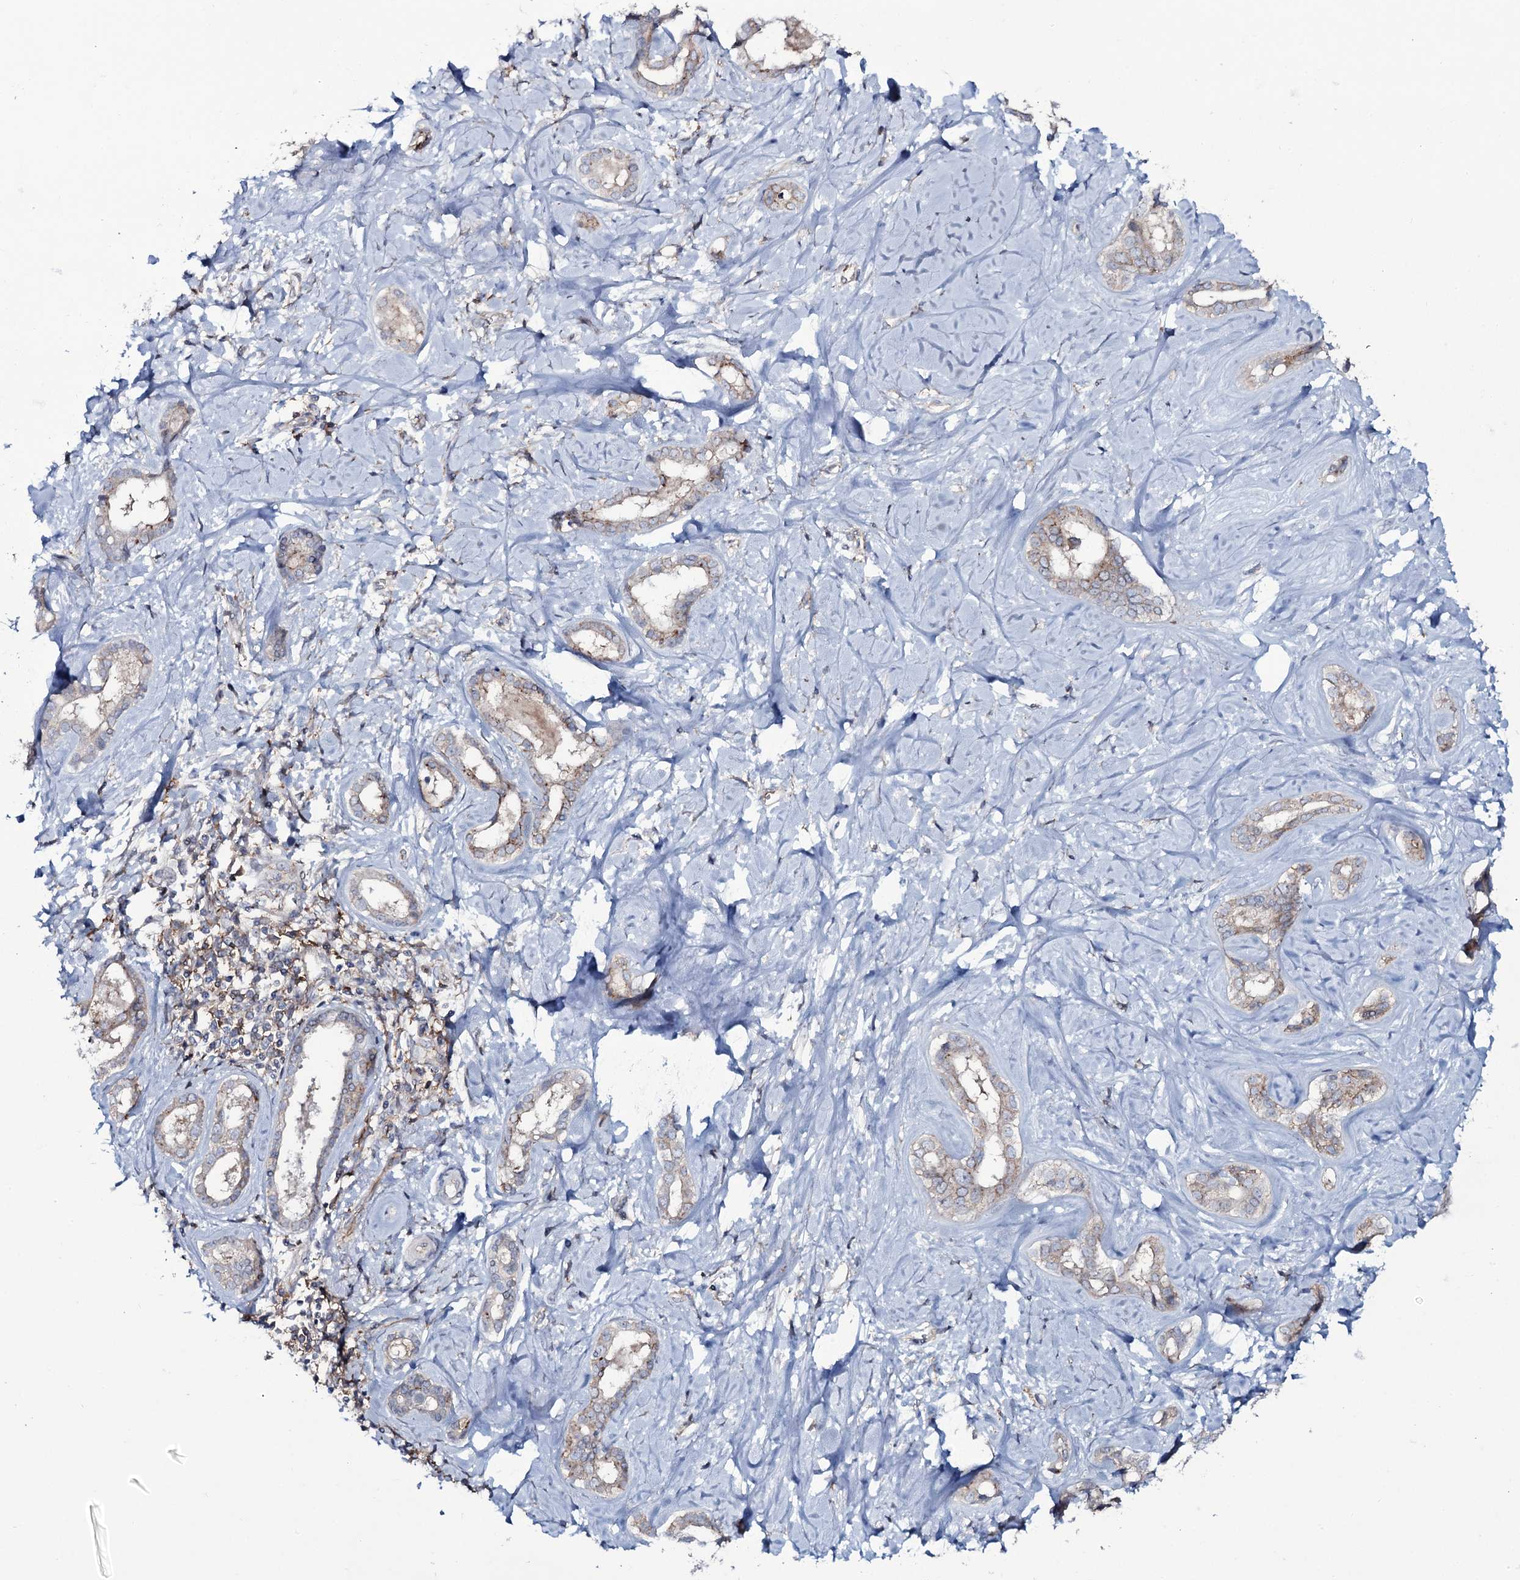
{"staining": {"intensity": "moderate", "quantity": "<25%", "location": "cytoplasmic/membranous"}, "tissue": "liver cancer", "cell_type": "Tumor cells", "image_type": "cancer", "snomed": [{"axis": "morphology", "description": "Cholangiocarcinoma"}, {"axis": "topography", "description": "Liver"}], "caption": "Liver cholangiocarcinoma stained for a protein (brown) shows moderate cytoplasmic/membranous positive expression in approximately <25% of tumor cells.", "gene": "SNAP23", "patient": {"sex": "female", "age": 77}}